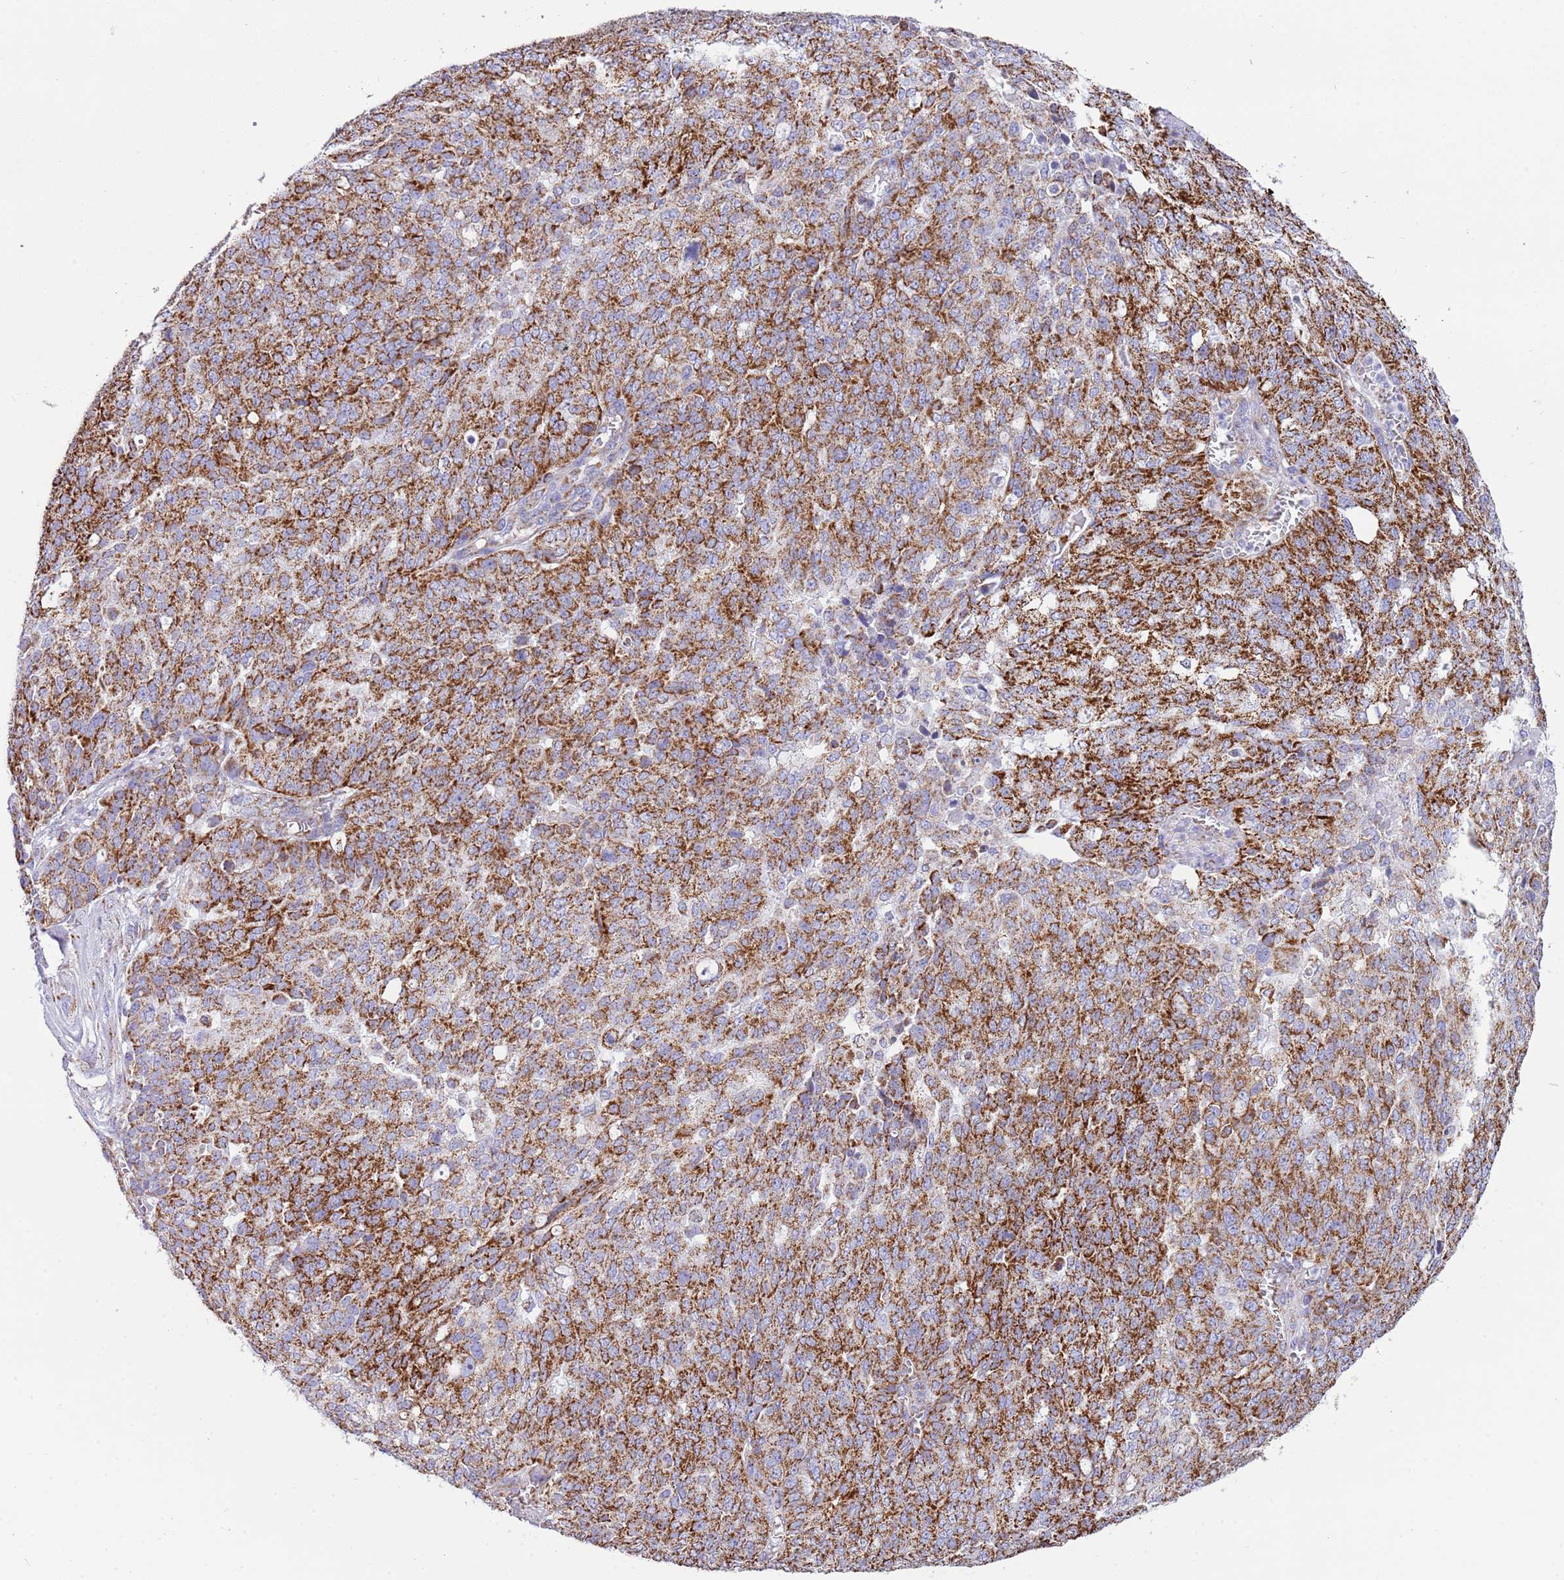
{"staining": {"intensity": "strong", "quantity": ">75%", "location": "cytoplasmic/membranous"}, "tissue": "ovarian cancer", "cell_type": "Tumor cells", "image_type": "cancer", "snomed": [{"axis": "morphology", "description": "Cystadenocarcinoma, serous, NOS"}, {"axis": "topography", "description": "Soft tissue"}, {"axis": "topography", "description": "Ovary"}], "caption": "This is an image of immunohistochemistry (IHC) staining of ovarian serous cystadenocarcinoma, which shows strong expression in the cytoplasmic/membranous of tumor cells.", "gene": "SUCLG2", "patient": {"sex": "female", "age": 57}}